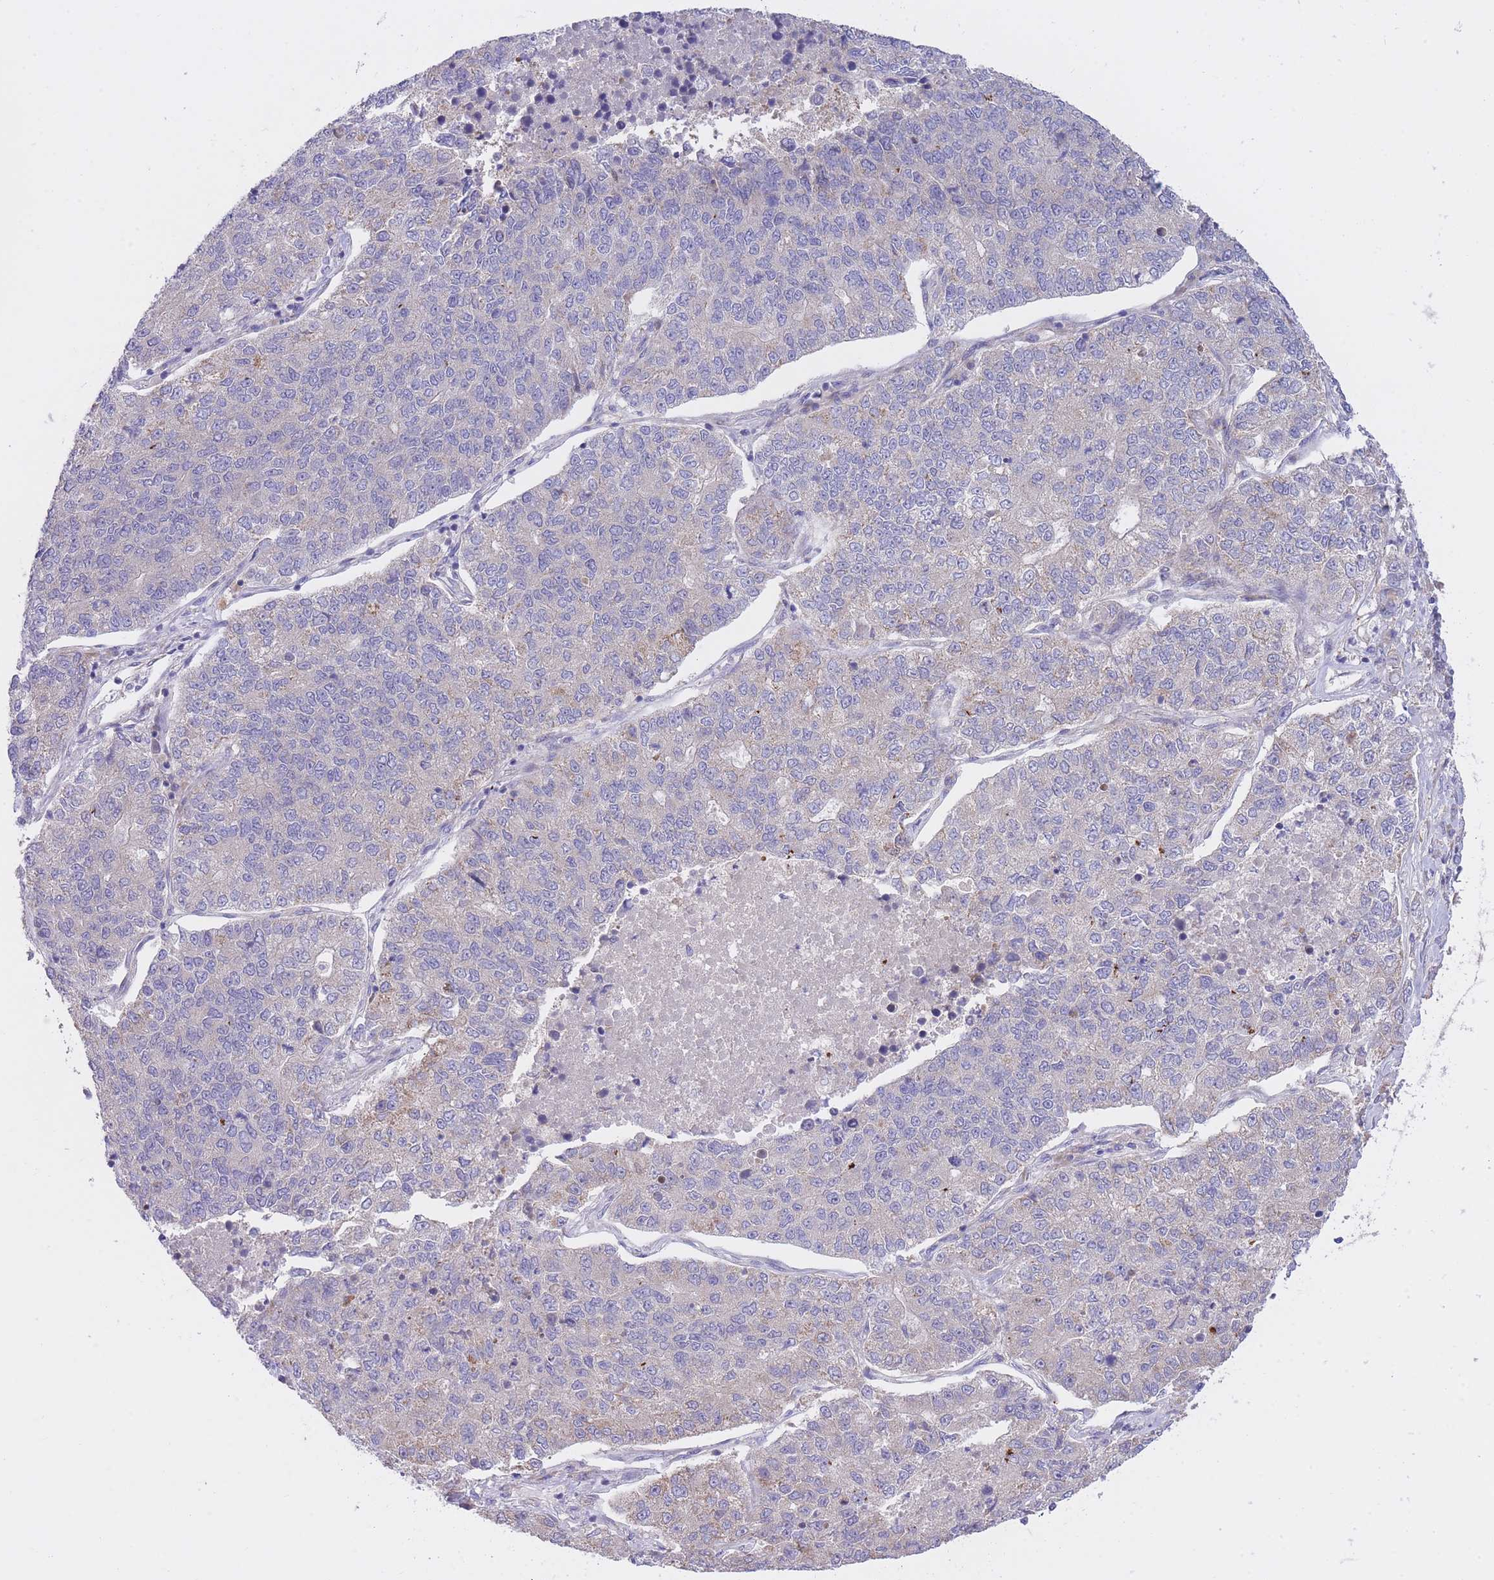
{"staining": {"intensity": "negative", "quantity": "none", "location": "none"}, "tissue": "lung cancer", "cell_type": "Tumor cells", "image_type": "cancer", "snomed": [{"axis": "morphology", "description": "Adenocarcinoma, NOS"}, {"axis": "topography", "description": "Lung"}], "caption": "Immunohistochemistry (IHC) photomicrograph of lung cancer stained for a protein (brown), which reveals no staining in tumor cells.", "gene": "CHAC1", "patient": {"sex": "male", "age": 49}}